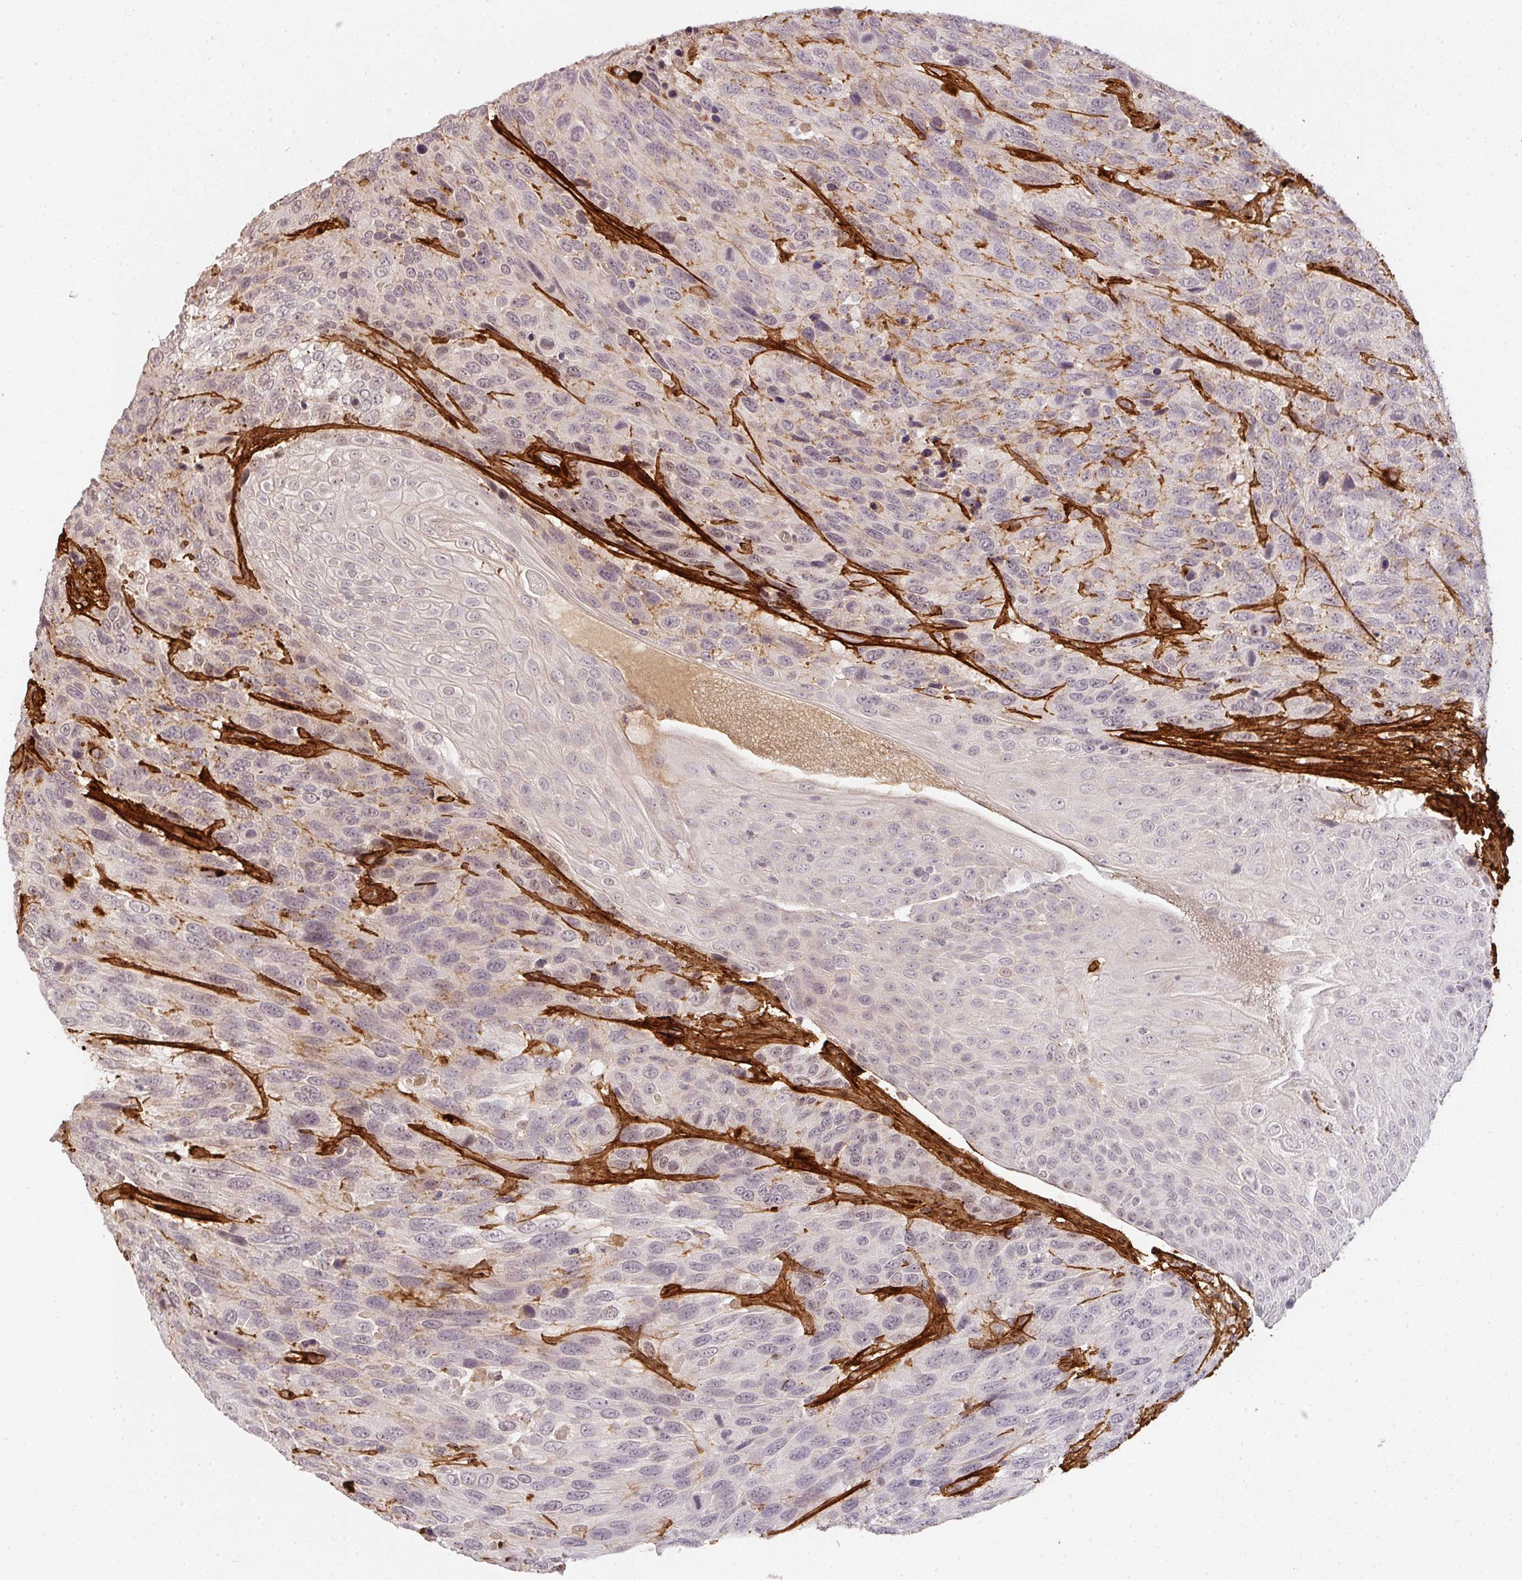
{"staining": {"intensity": "negative", "quantity": "none", "location": "none"}, "tissue": "urothelial cancer", "cell_type": "Tumor cells", "image_type": "cancer", "snomed": [{"axis": "morphology", "description": "Urothelial carcinoma, High grade"}, {"axis": "topography", "description": "Urinary bladder"}], "caption": "The histopathology image exhibits no significant positivity in tumor cells of urothelial cancer.", "gene": "COL3A1", "patient": {"sex": "female", "age": 70}}